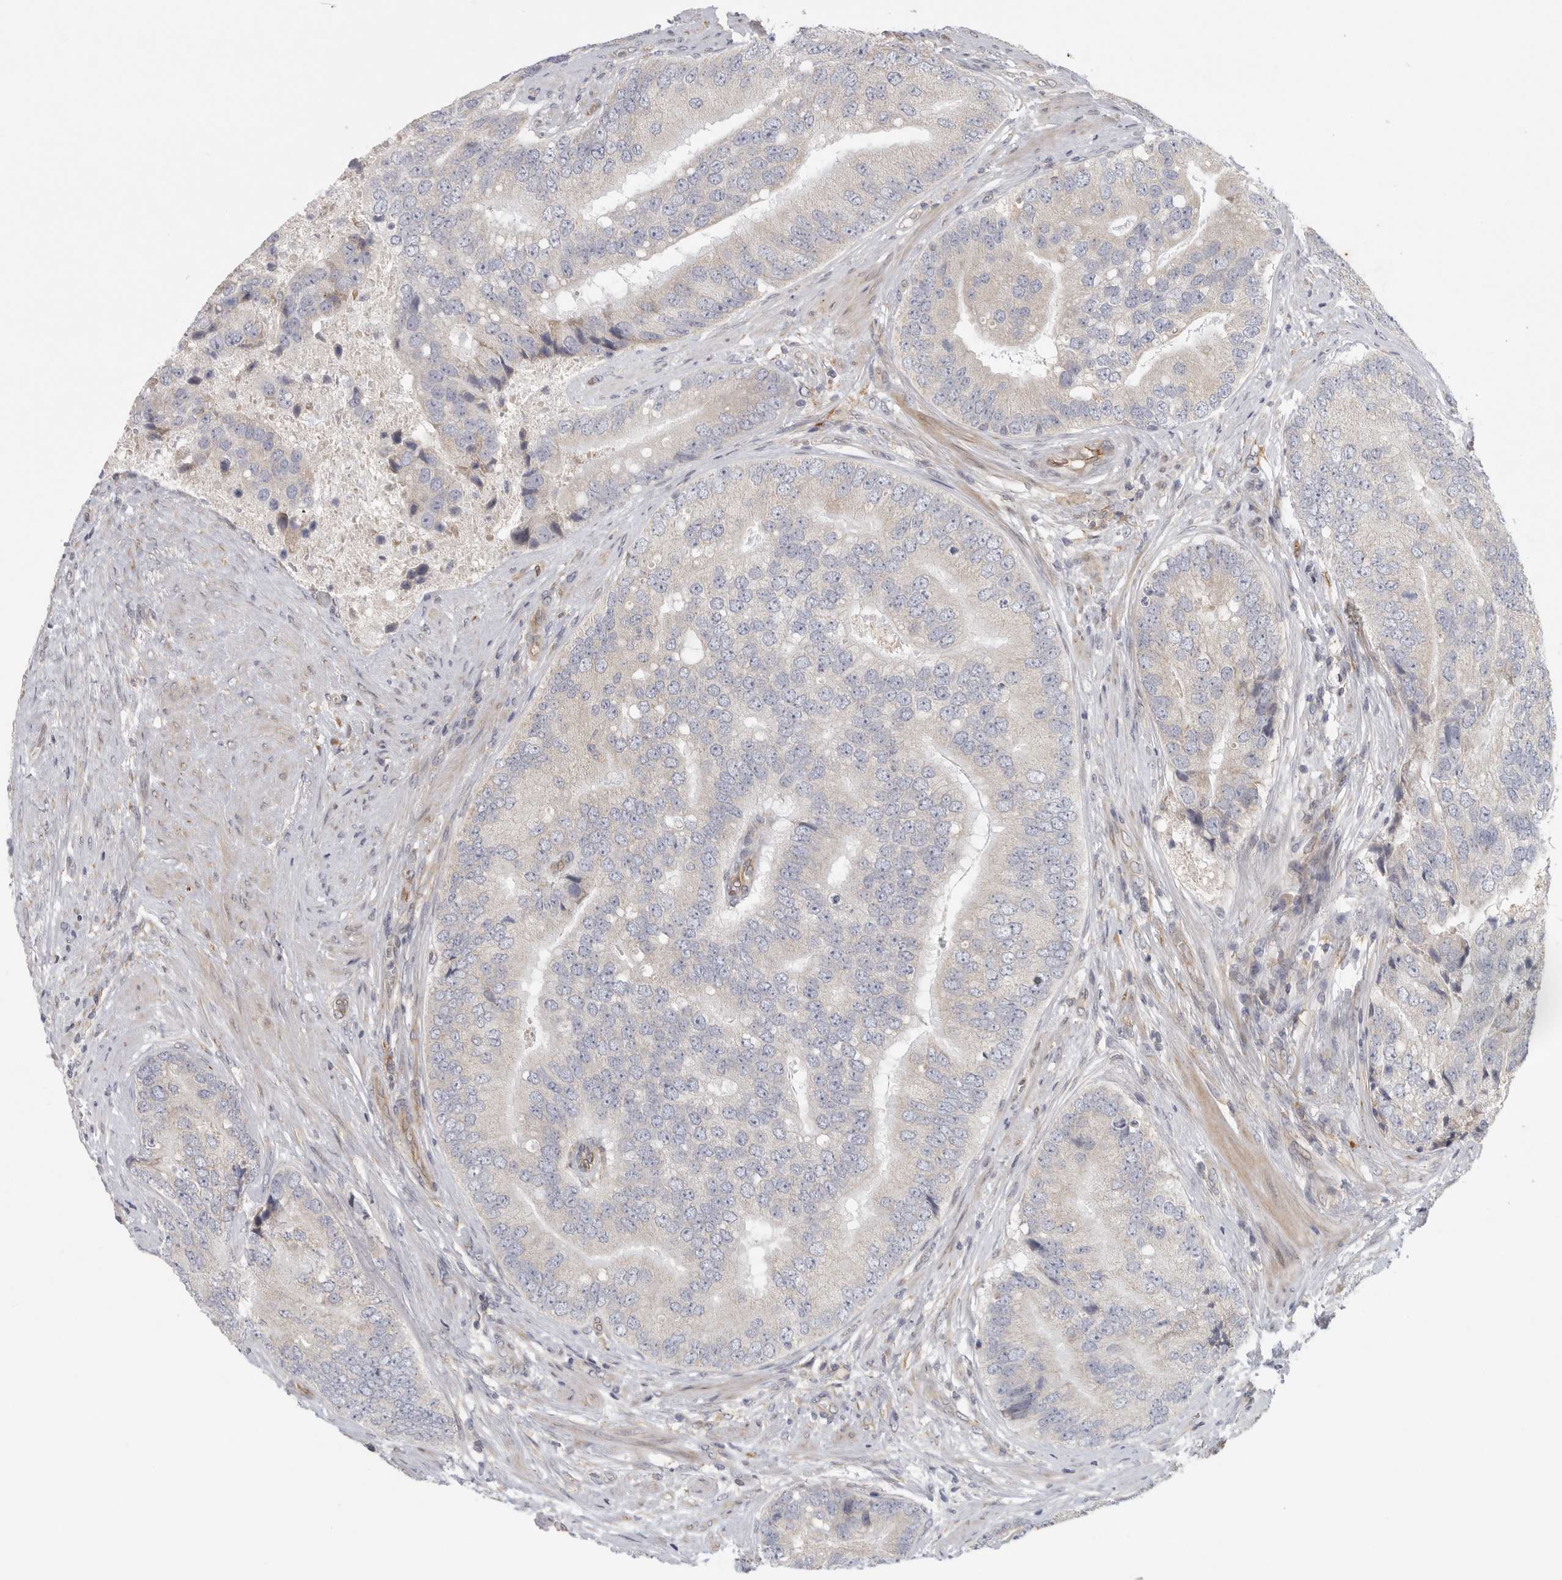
{"staining": {"intensity": "weak", "quantity": "25%-75%", "location": "cytoplasmic/membranous"}, "tissue": "prostate cancer", "cell_type": "Tumor cells", "image_type": "cancer", "snomed": [{"axis": "morphology", "description": "Adenocarcinoma, High grade"}, {"axis": "topography", "description": "Prostate"}], "caption": "About 25%-75% of tumor cells in human adenocarcinoma (high-grade) (prostate) display weak cytoplasmic/membranous protein staining as visualized by brown immunohistochemical staining.", "gene": "BCAP29", "patient": {"sex": "male", "age": 70}}